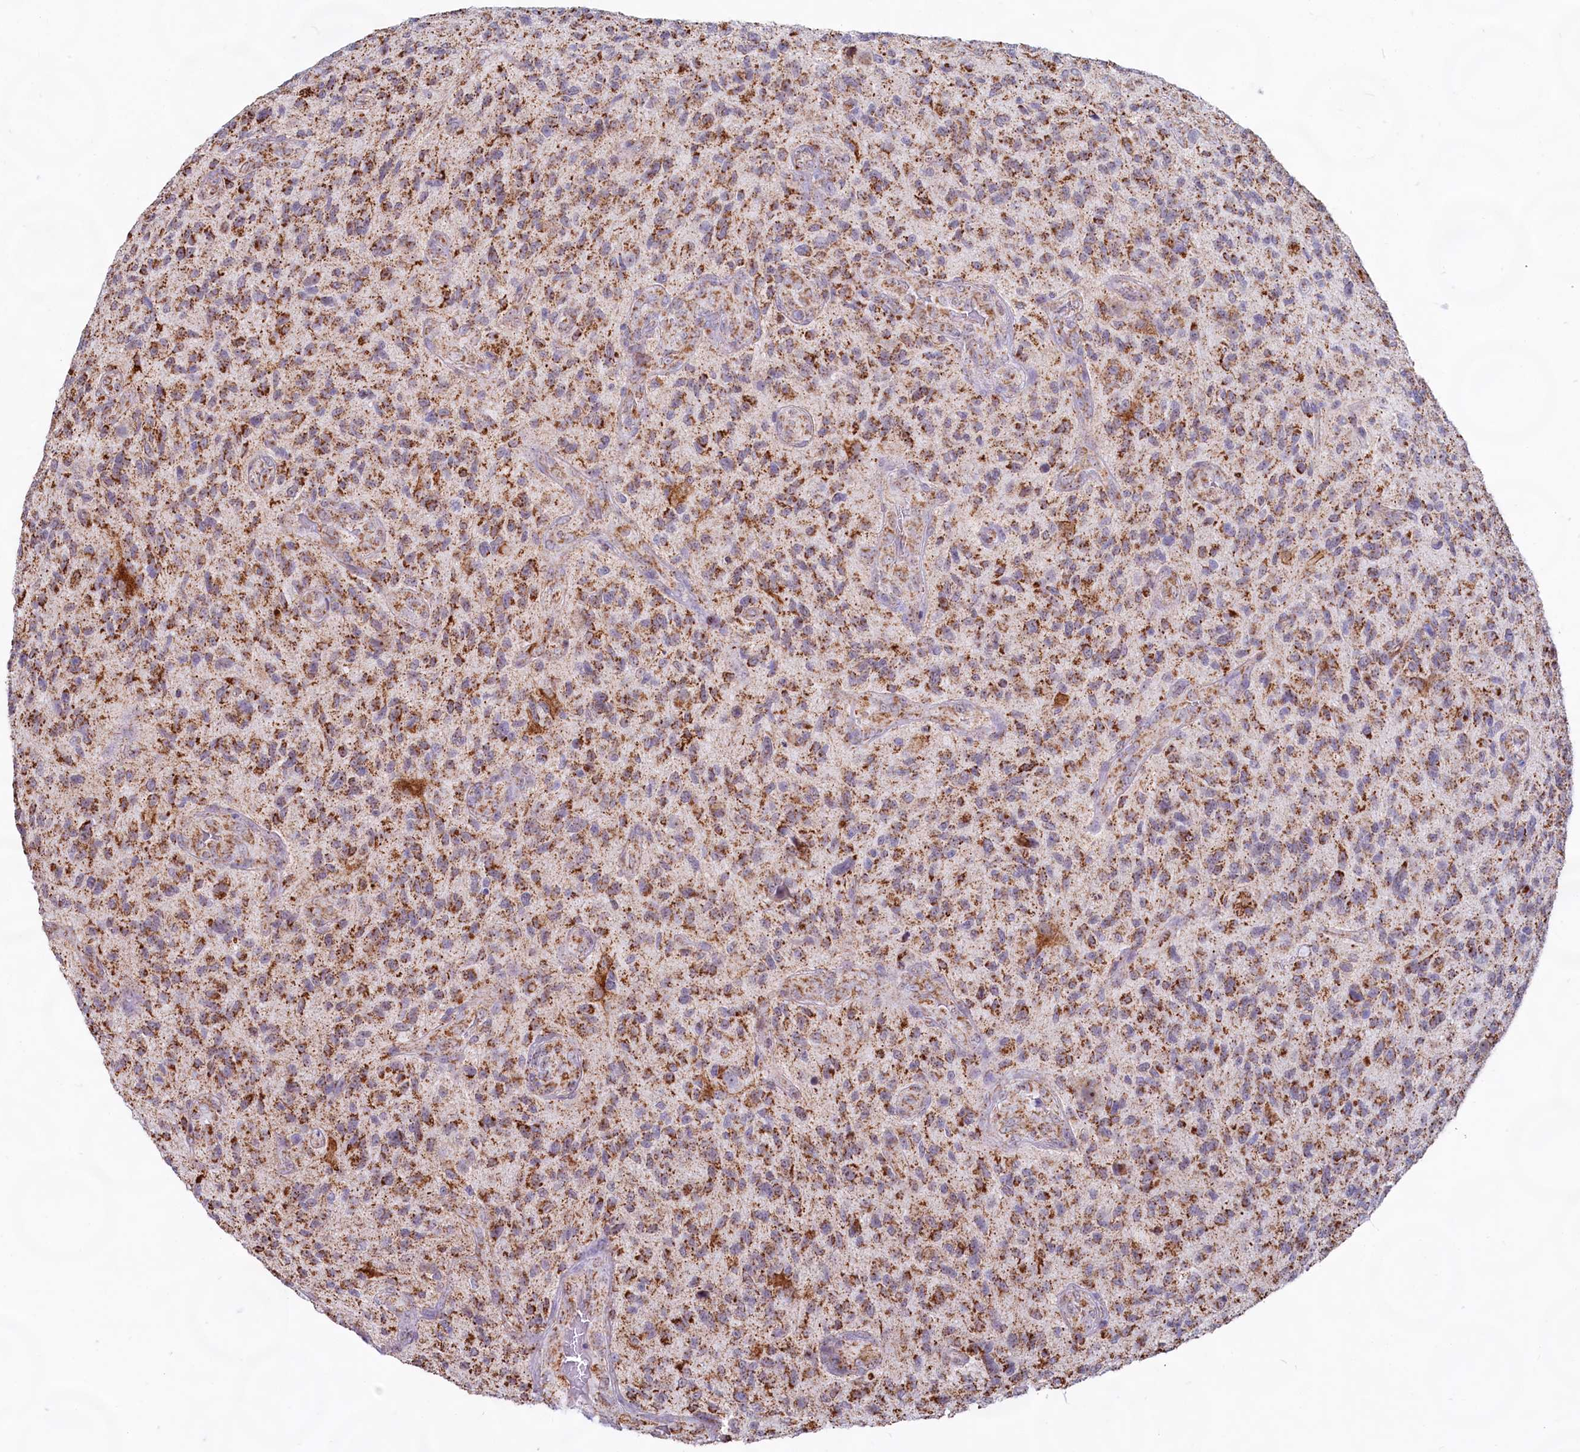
{"staining": {"intensity": "moderate", "quantity": ">75%", "location": "cytoplasmic/membranous"}, "tissue": "glioma", "cell_type": "Tumor cells", "image_type": "cancer", "snomed": [{"axis": "morphology", "description": "Glioma, malignant, High grade"}, {"axis": "topography", "description": "Brain"}], "caption": "A photomicrograph of high-grade glioma (malignant) stained for a protein exhibits moderate cytoplasmic/membranous brown staining in tumor cells.", "gene": "C1D", "patient": {"sex": "male", "age": 47}}